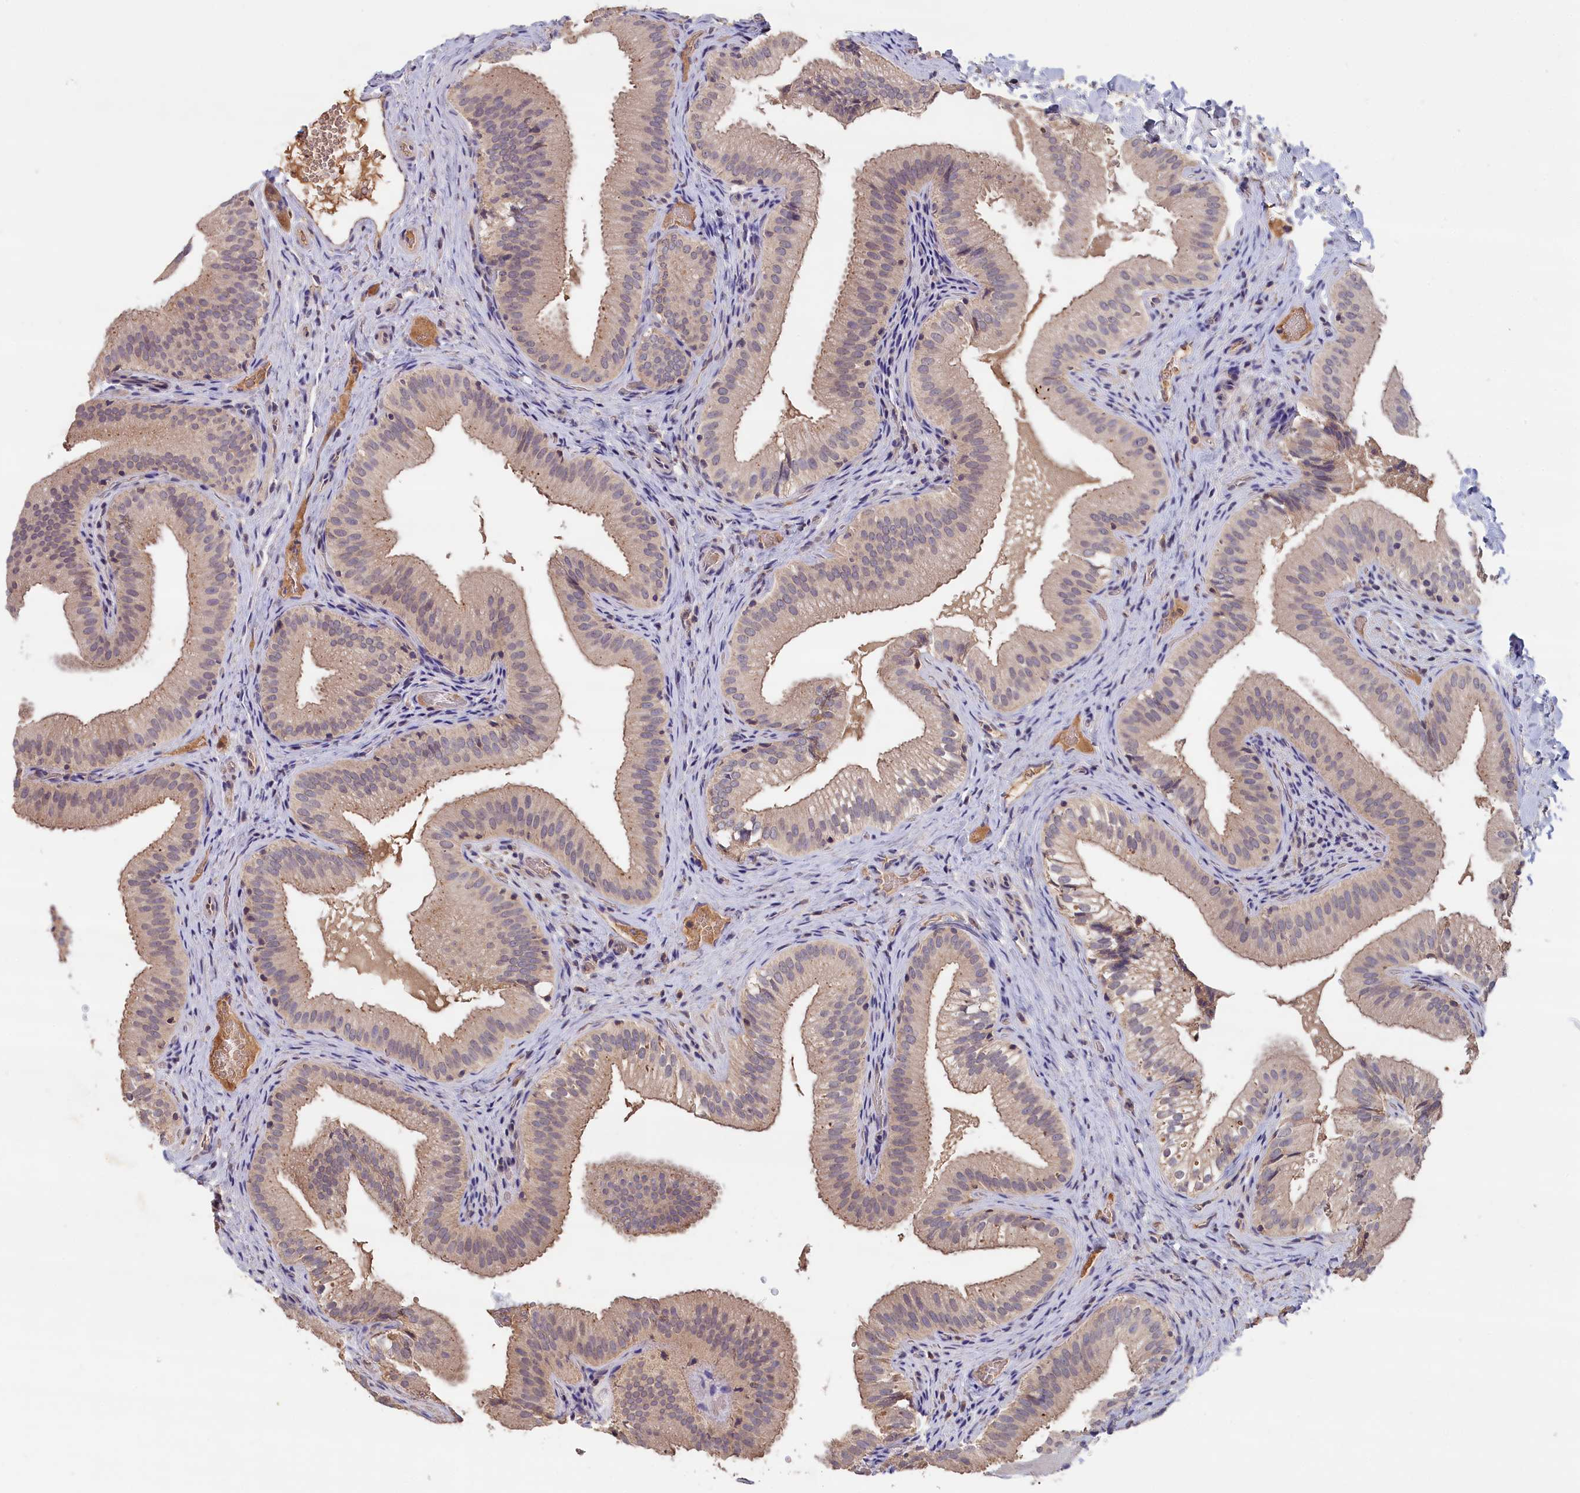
{"staining": {"intensity": "weak", "quantity": "<25%", "location": "cytoplasmic/membranous"}, "tissue": "gallbladder", "cell_type": "Glandular cells", "image_type": "normal", "snomed": [{"axis": "morphology", "description": "Normal tissue, NOS"}, {"axis": "topography", "description": "Gallbladder"}], "caption": "Immunohistochemical staining of unremarkable human gallbladder shows no significant positivity in glandular cells. (Brightfield microscopy of DAB (3,3'-diaminobenzidine) immunohistochemistry at high magnification).", "gene": "CELF5", "patient": {"sex": "female", "age": 30}}